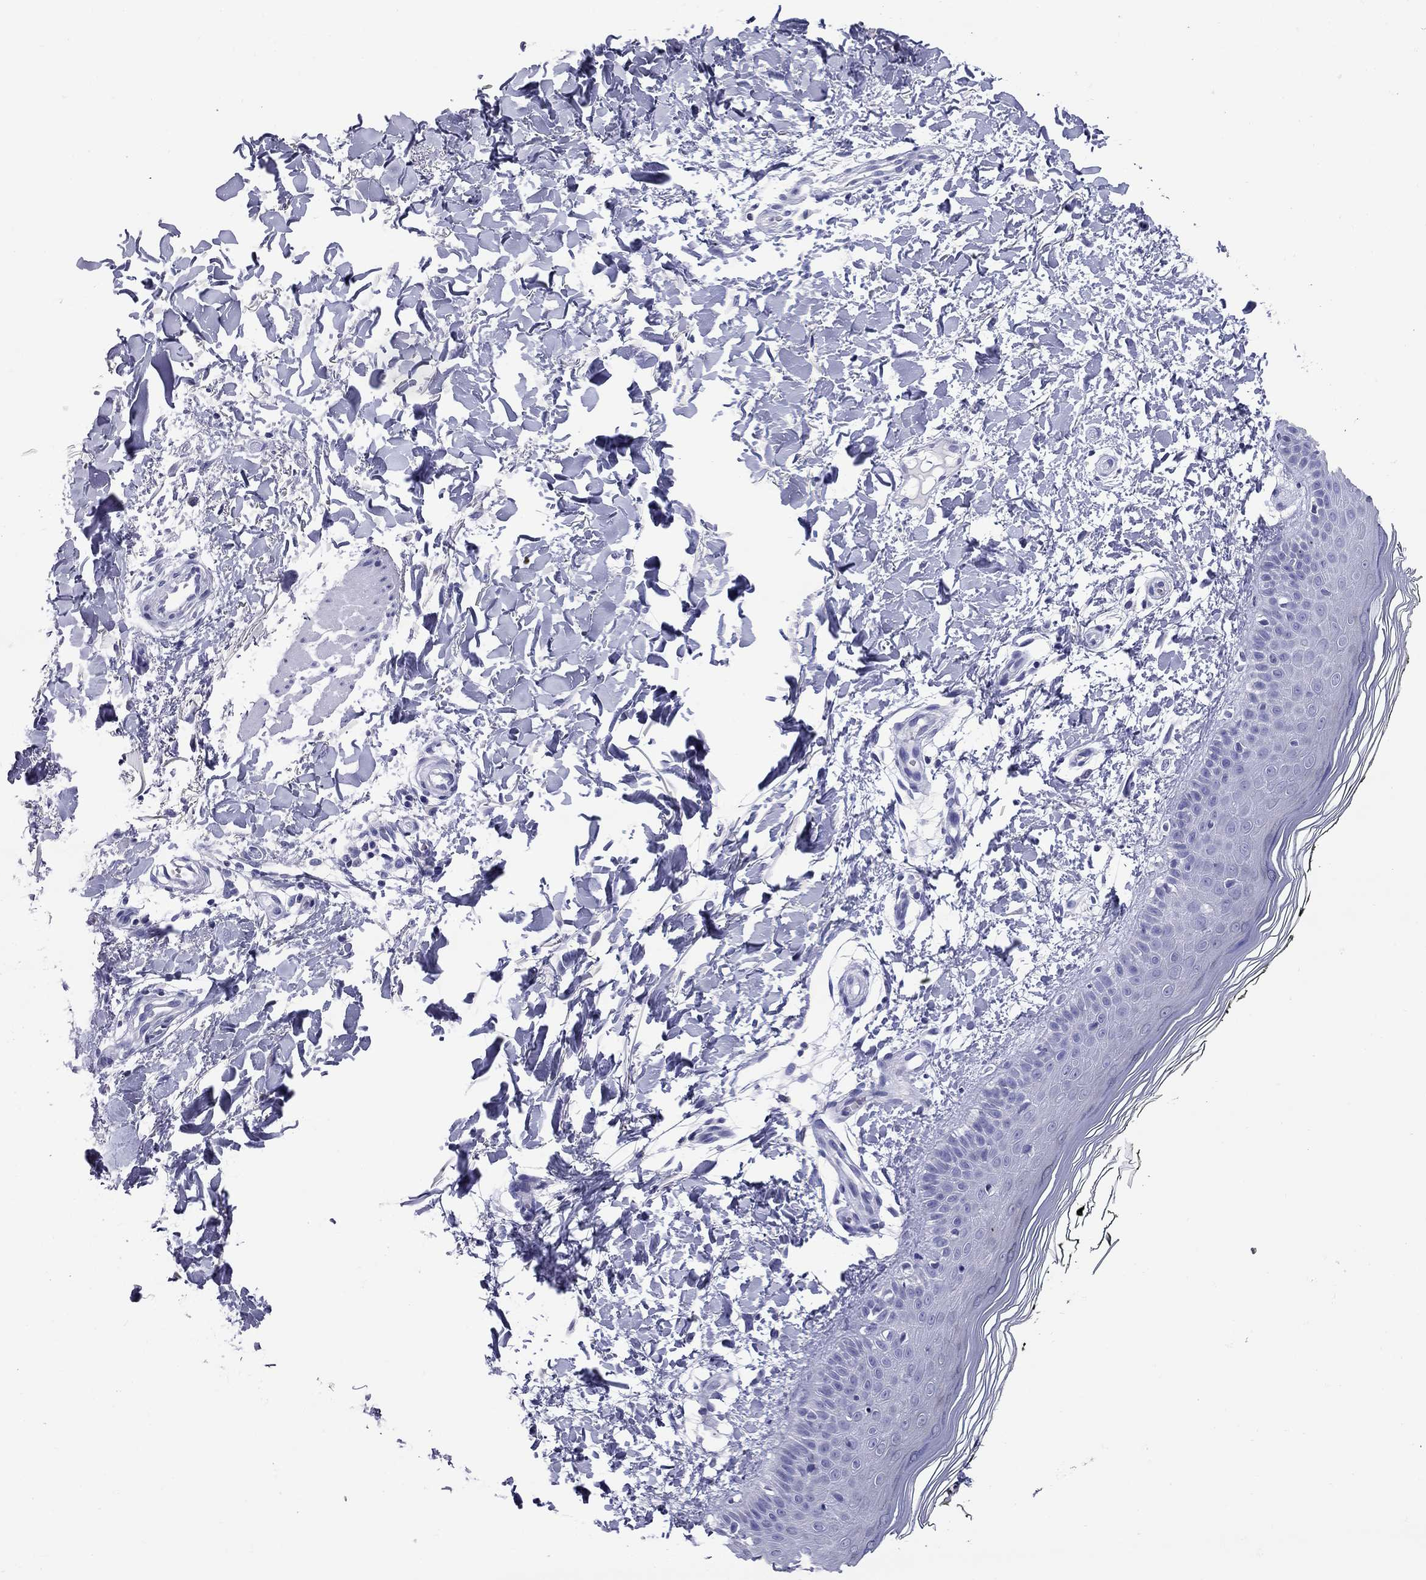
{"staining": {"intensity": "negative", "quantity": "none", "location": "none"}, "tissue": "skin", "cell_type": "Fibroblasts", "image_type": "normal", "snomed": [{"axis": "morphology", "description": "Normal tissue, NOS"}, {"axis": "topography", "description": "Skin"}], "caption": "Image shows no protein staining in fibroblasts of unremarkable skin. Nuclei are stained in blue.", "gene": "SLC46A2", "patient": {"sex": "female", "age": 62}}